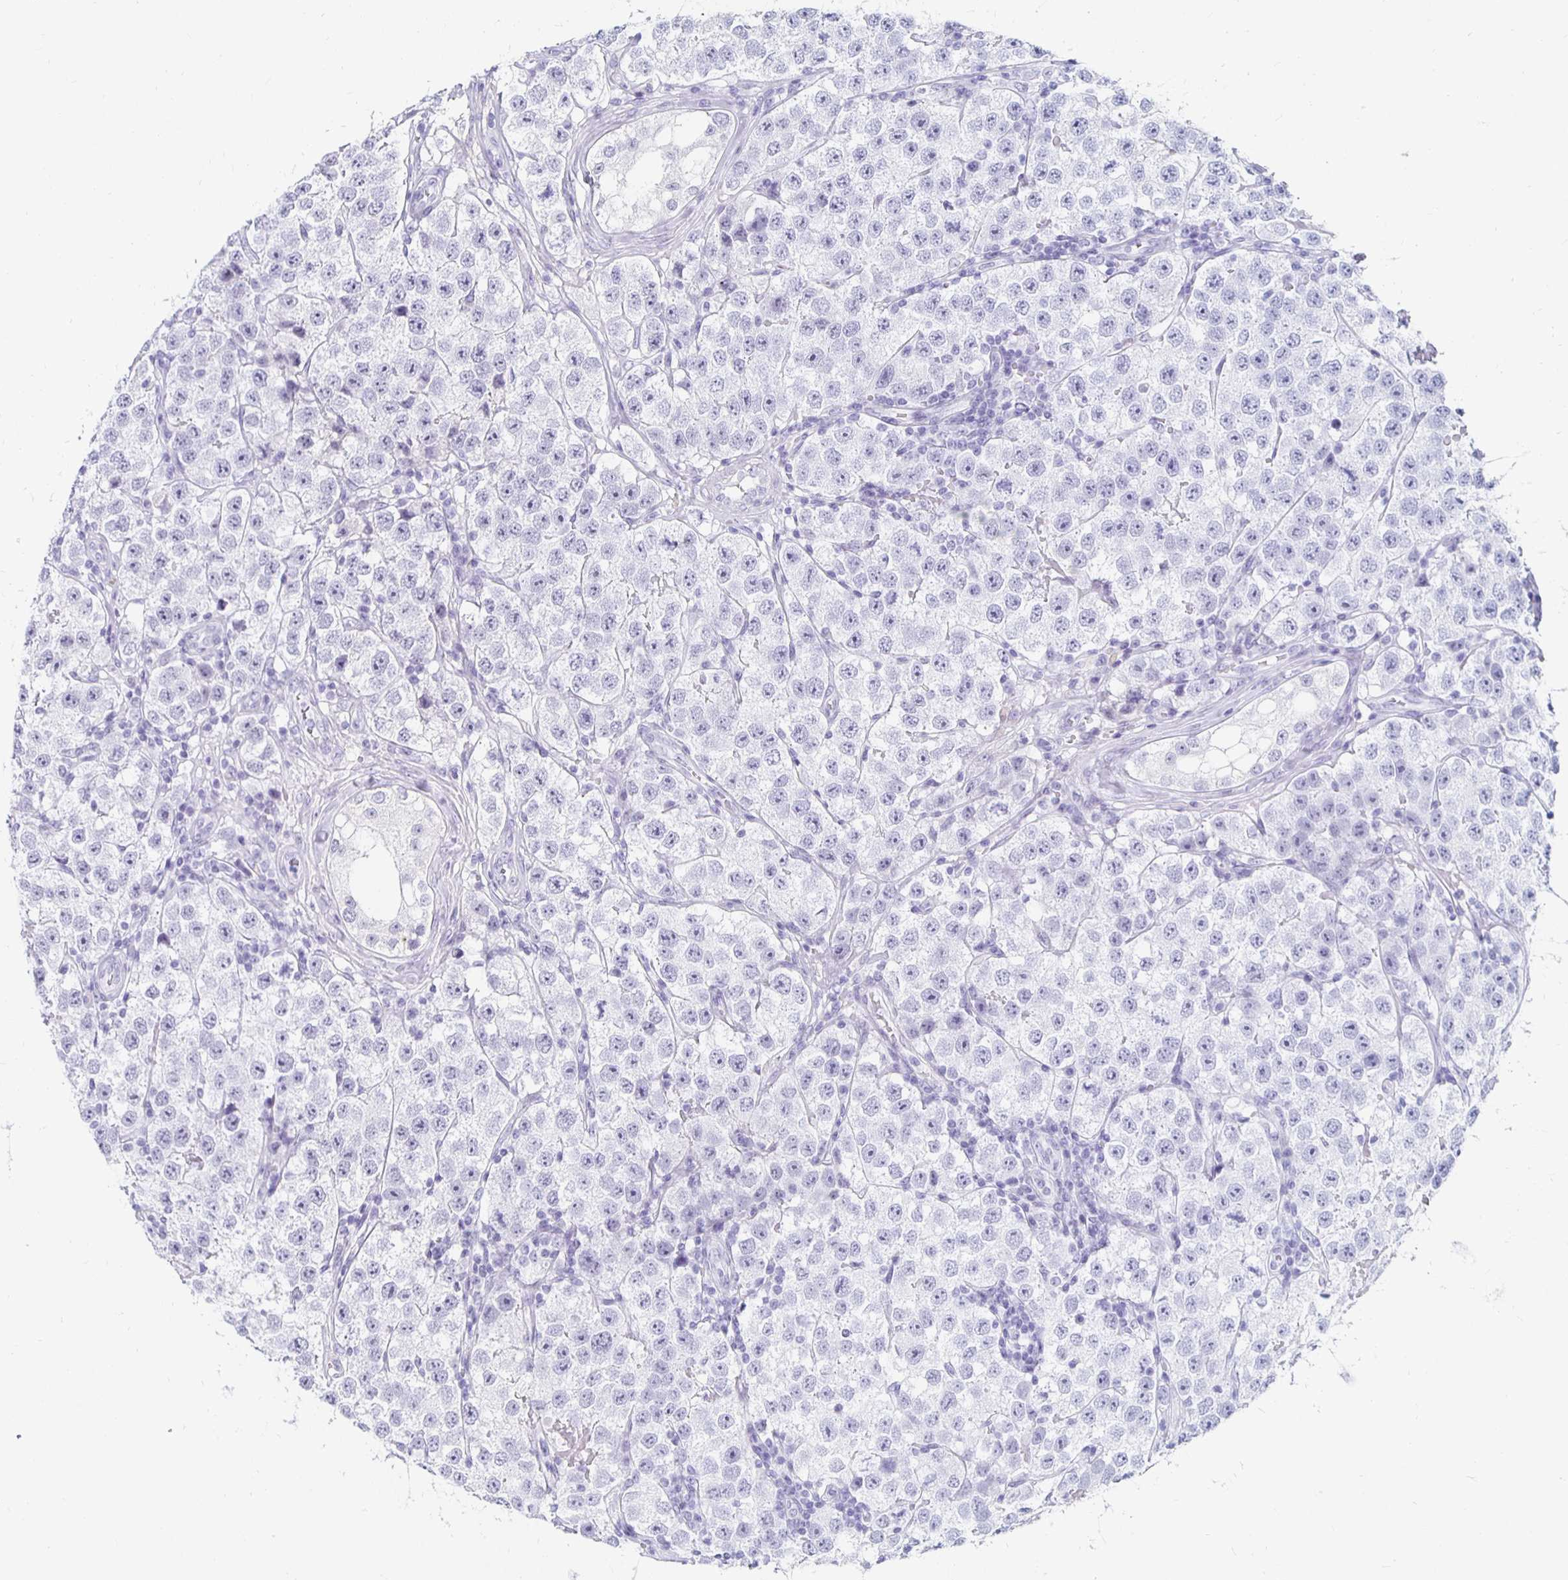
{"staining": {"intensity": "negative", "quantity": "none", "location": "none"}, "tissue": "testis cancer", "cell_type": "Tumor cells", "image_type": "cancer", "snomed": [{"axis": "morphology", "description": "Seminoma, NOS"}, {"axis": "topography", "description": "Testis"}], "caption": "The histopathology image shows no significant staining in tumor cells of testis seminoma.", "gene": "KCNQ2", "patient": {"sex": "male", "age": 34}}